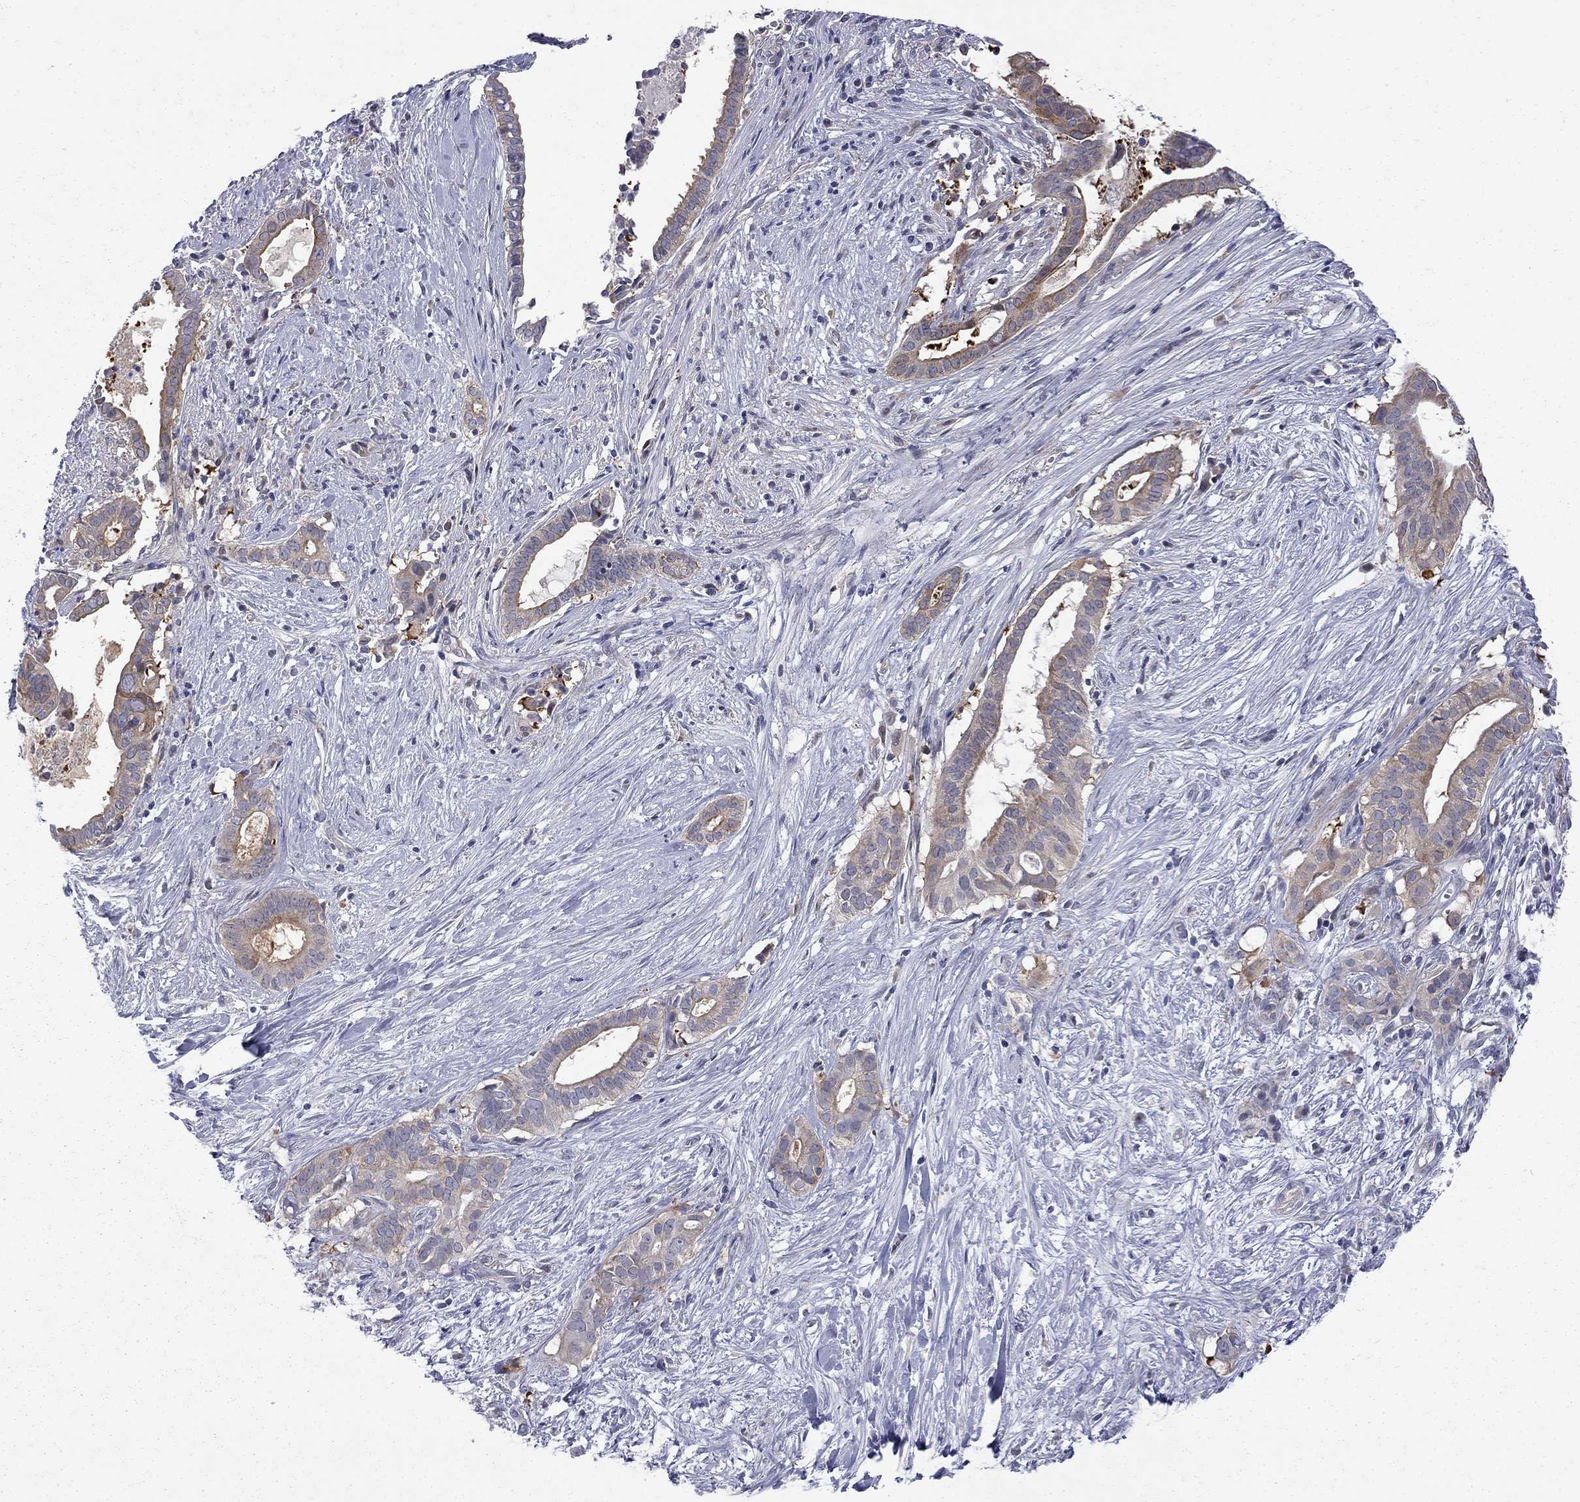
{"staining": {"intensity": "moderate", "quantity": "<25%", "location": "cytoplasmic/membranous"}, "tissue": "pancreatic cancer", "cell_type": "Tumor cells", "image_type": "cancer", "snomed": [{"axis": "morphology", "description": "Adenocarcinoma, NOS"}, {"axis": "topography", "description": "Pancreas"}], "caption": "Pancreatic adenocarcinoma tissue reveals moderate cytoplasmic/membranous staining in about <25% of tumor cells, visualized by immunohistochemistry. The protein is stained brown, and the nuclei are stained in blue (DAB IHC with brightfield microscopy, high magnification).", "gene": "GALNT8", "patient": {"sex": "male", "age": 61}}